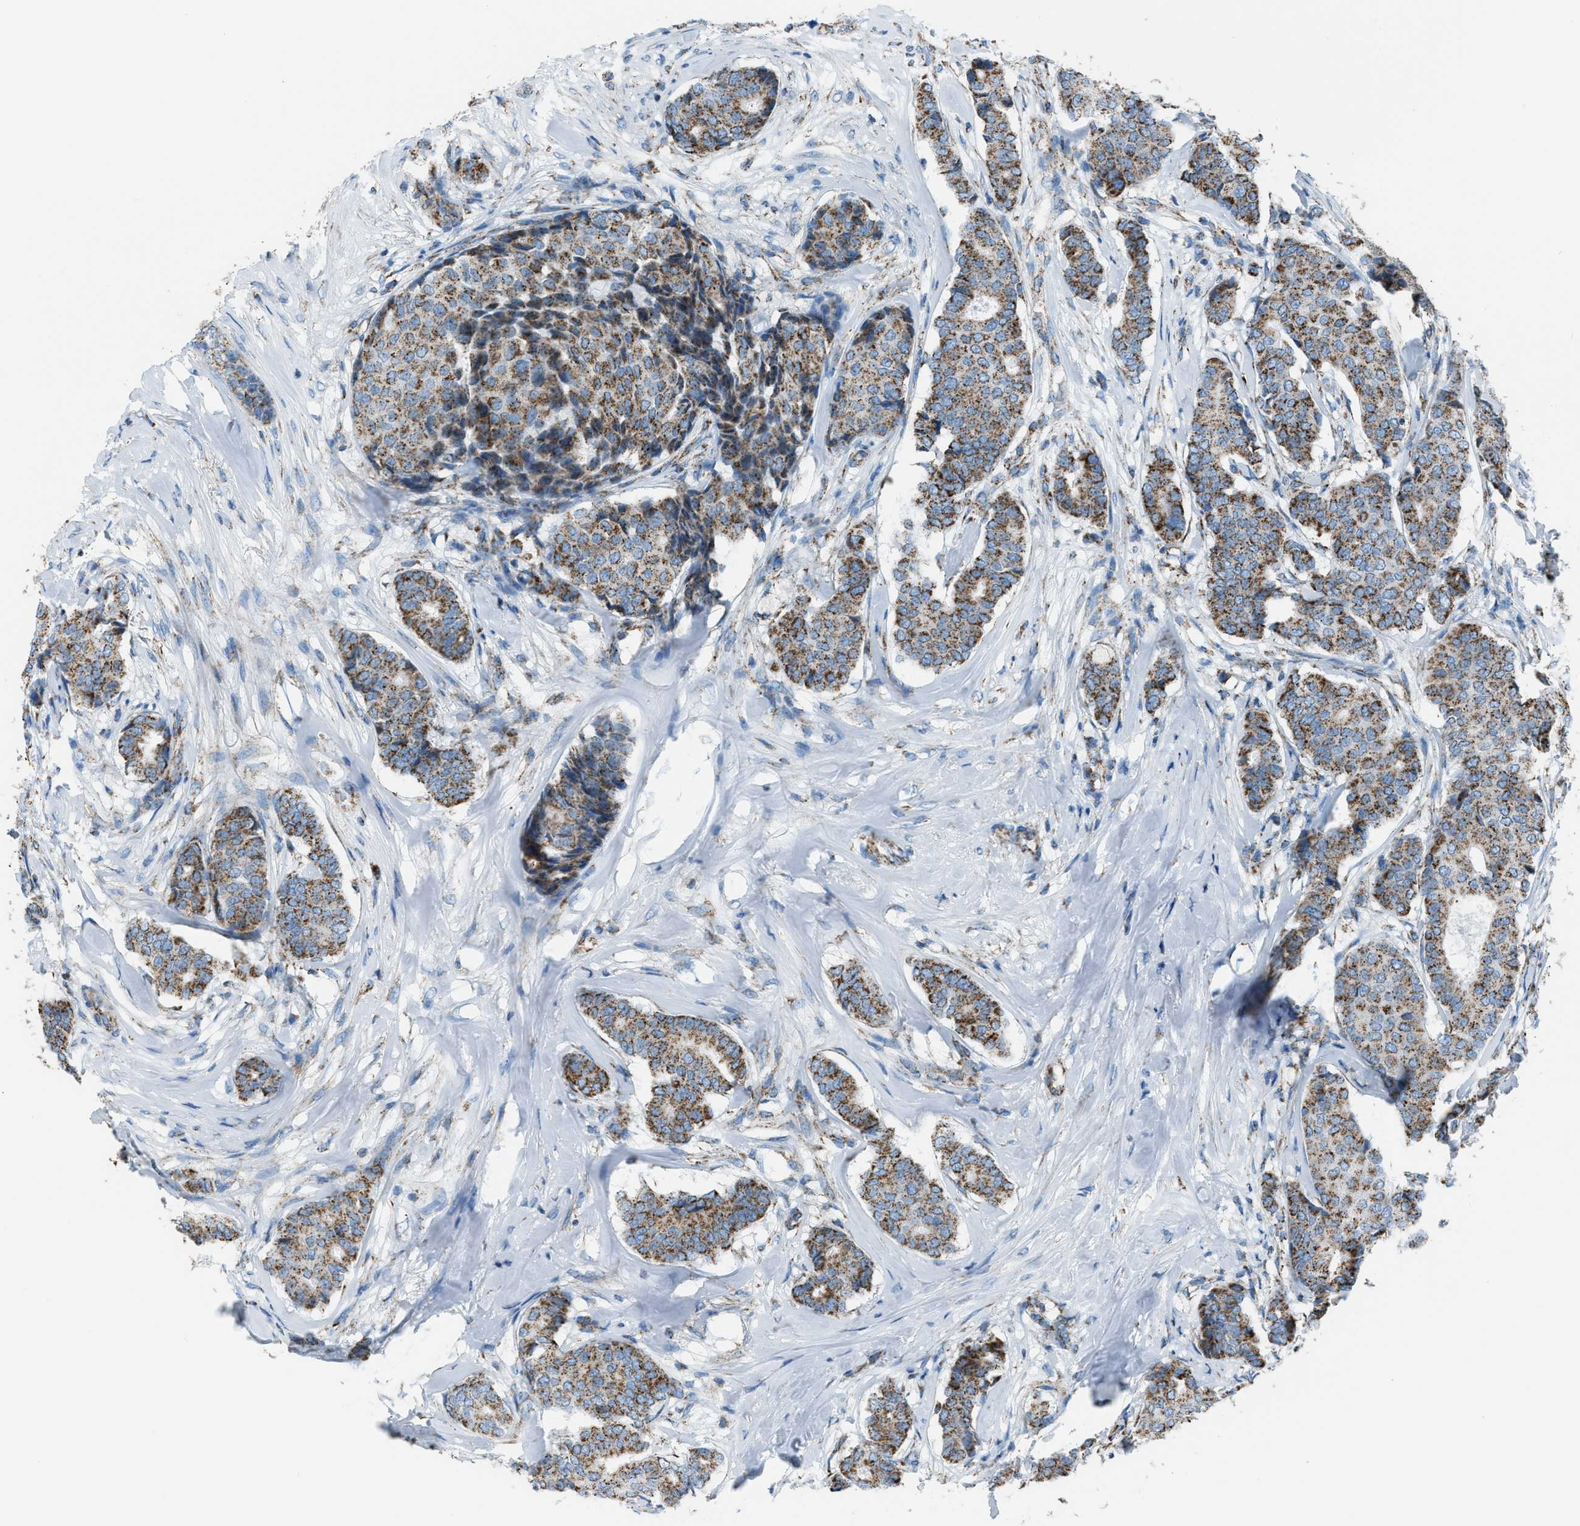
{"staining": {"intensity": "moderate", "quantity": ">75%", "location": "cytoplasmic/membranous"}, "tissue": "breast cancer", "cell_type": "Tumor cells", "image_type": "cancer", "snomed": [{"axis": "morphology", "description": "Duct carcinoma"}, {"axis": "topography", "description": "Breast"}], "caption": "A histopathology image of breast infiltrating ductal carcinoma stained for a protein demonstrates moderate cytoplasmic/membranous brown staining in tumor cells.", "gene": "MDH2", "patient": {"sex": "female", "age": 75}}